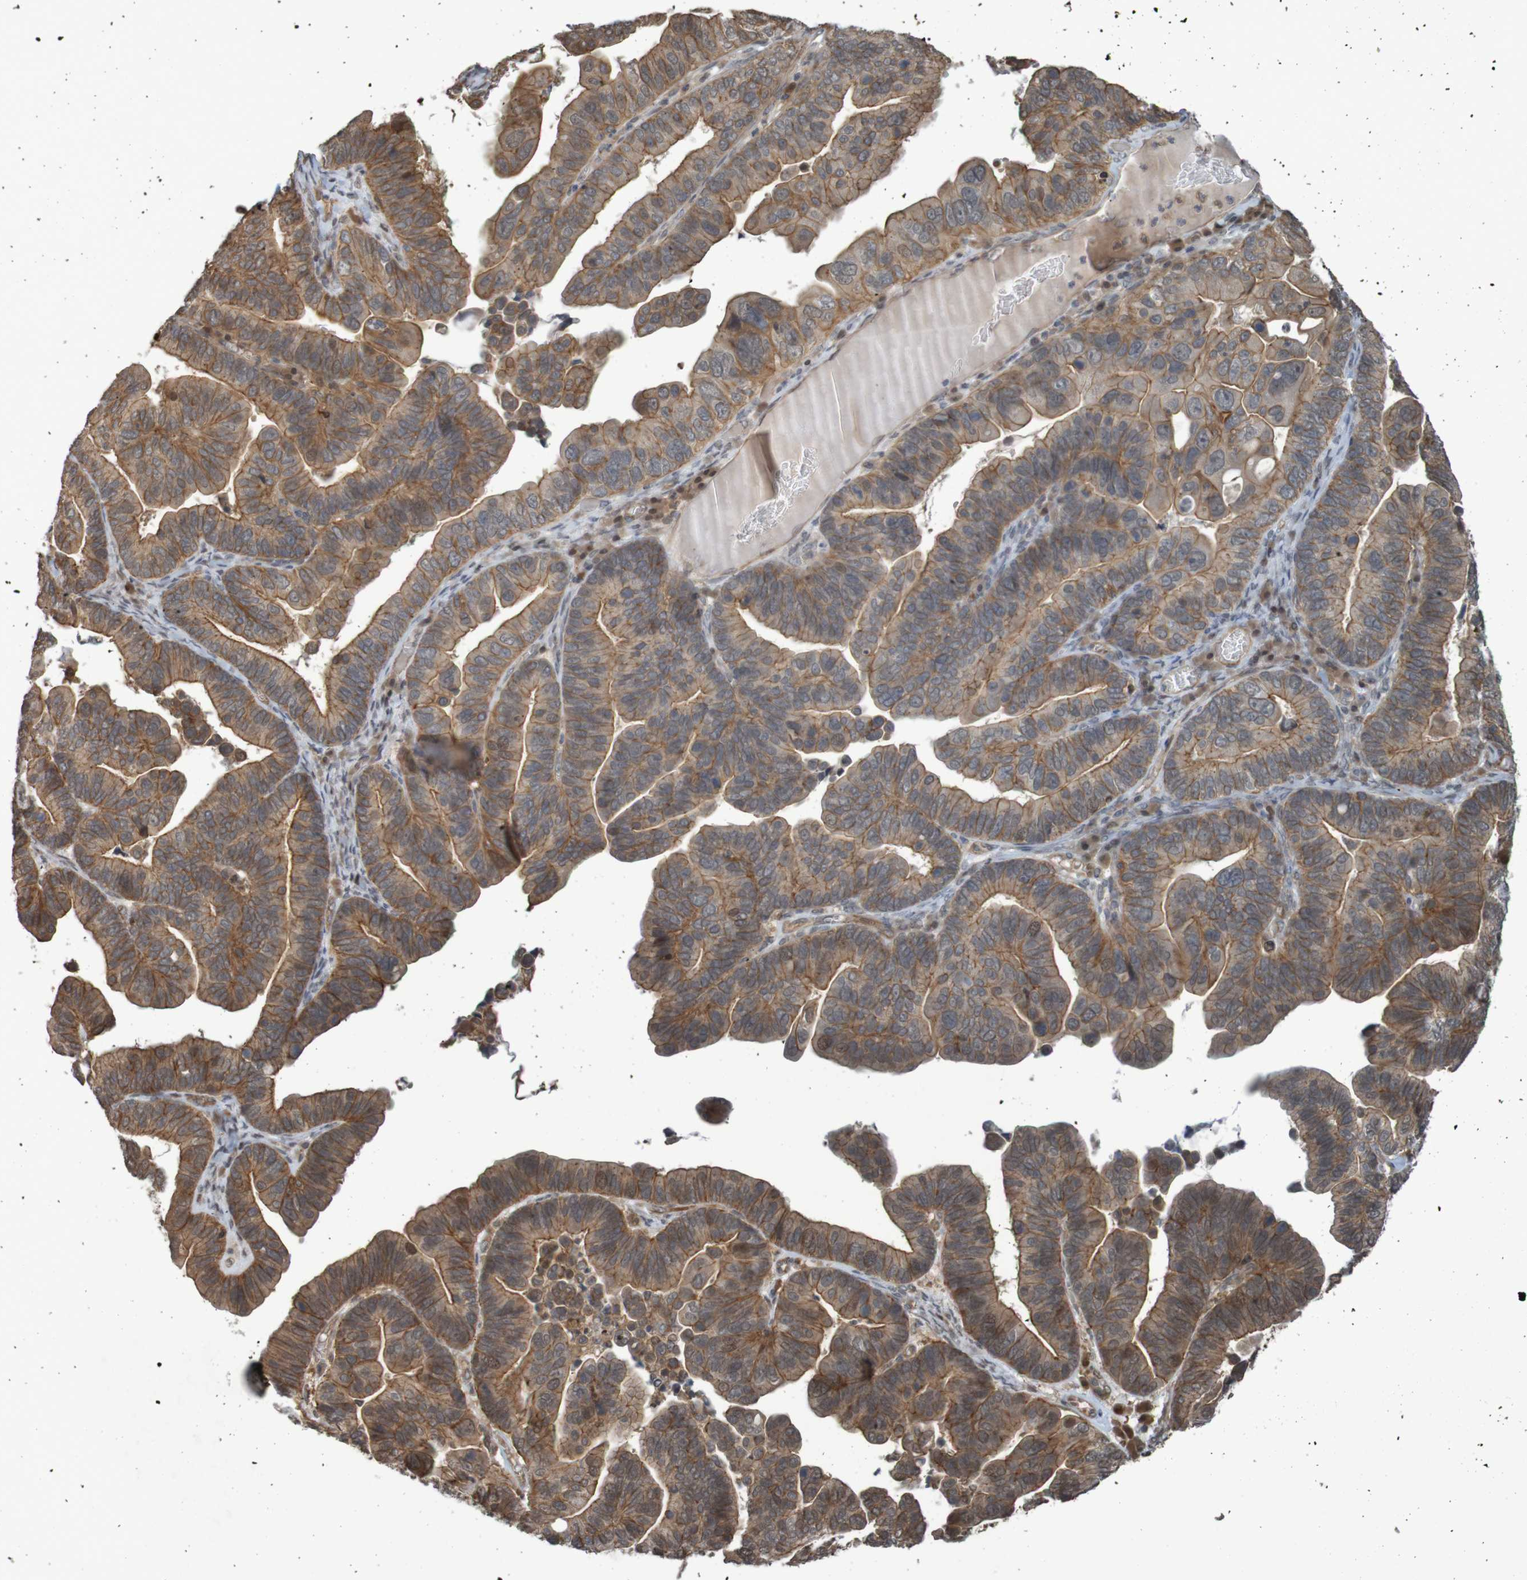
{"staining": {"intensity": "moderate", "quantity": ">75%", "location": "cytoplasmic/membranous"}, "tissue": "ovarian cancer", "cell_type": "Tumor cells", "image_type": "cancer", "snomed": [{"axis": "morphology", "description": "Cystadenocarcinoma, serous, NOS"}, {"axis": "topography", "description": "Ovary"}], "caption": "Immunohistochemistry of ovarian cancer demonstrates medium levels of moderate cytoplasmic/membranous expression in about >75% of tumor cells. The protein of interest is shown in brown color, while the nuclei are stained blue.", "gene": "ARHGEF11", "patient": {"sex": "female", "age": 56}}